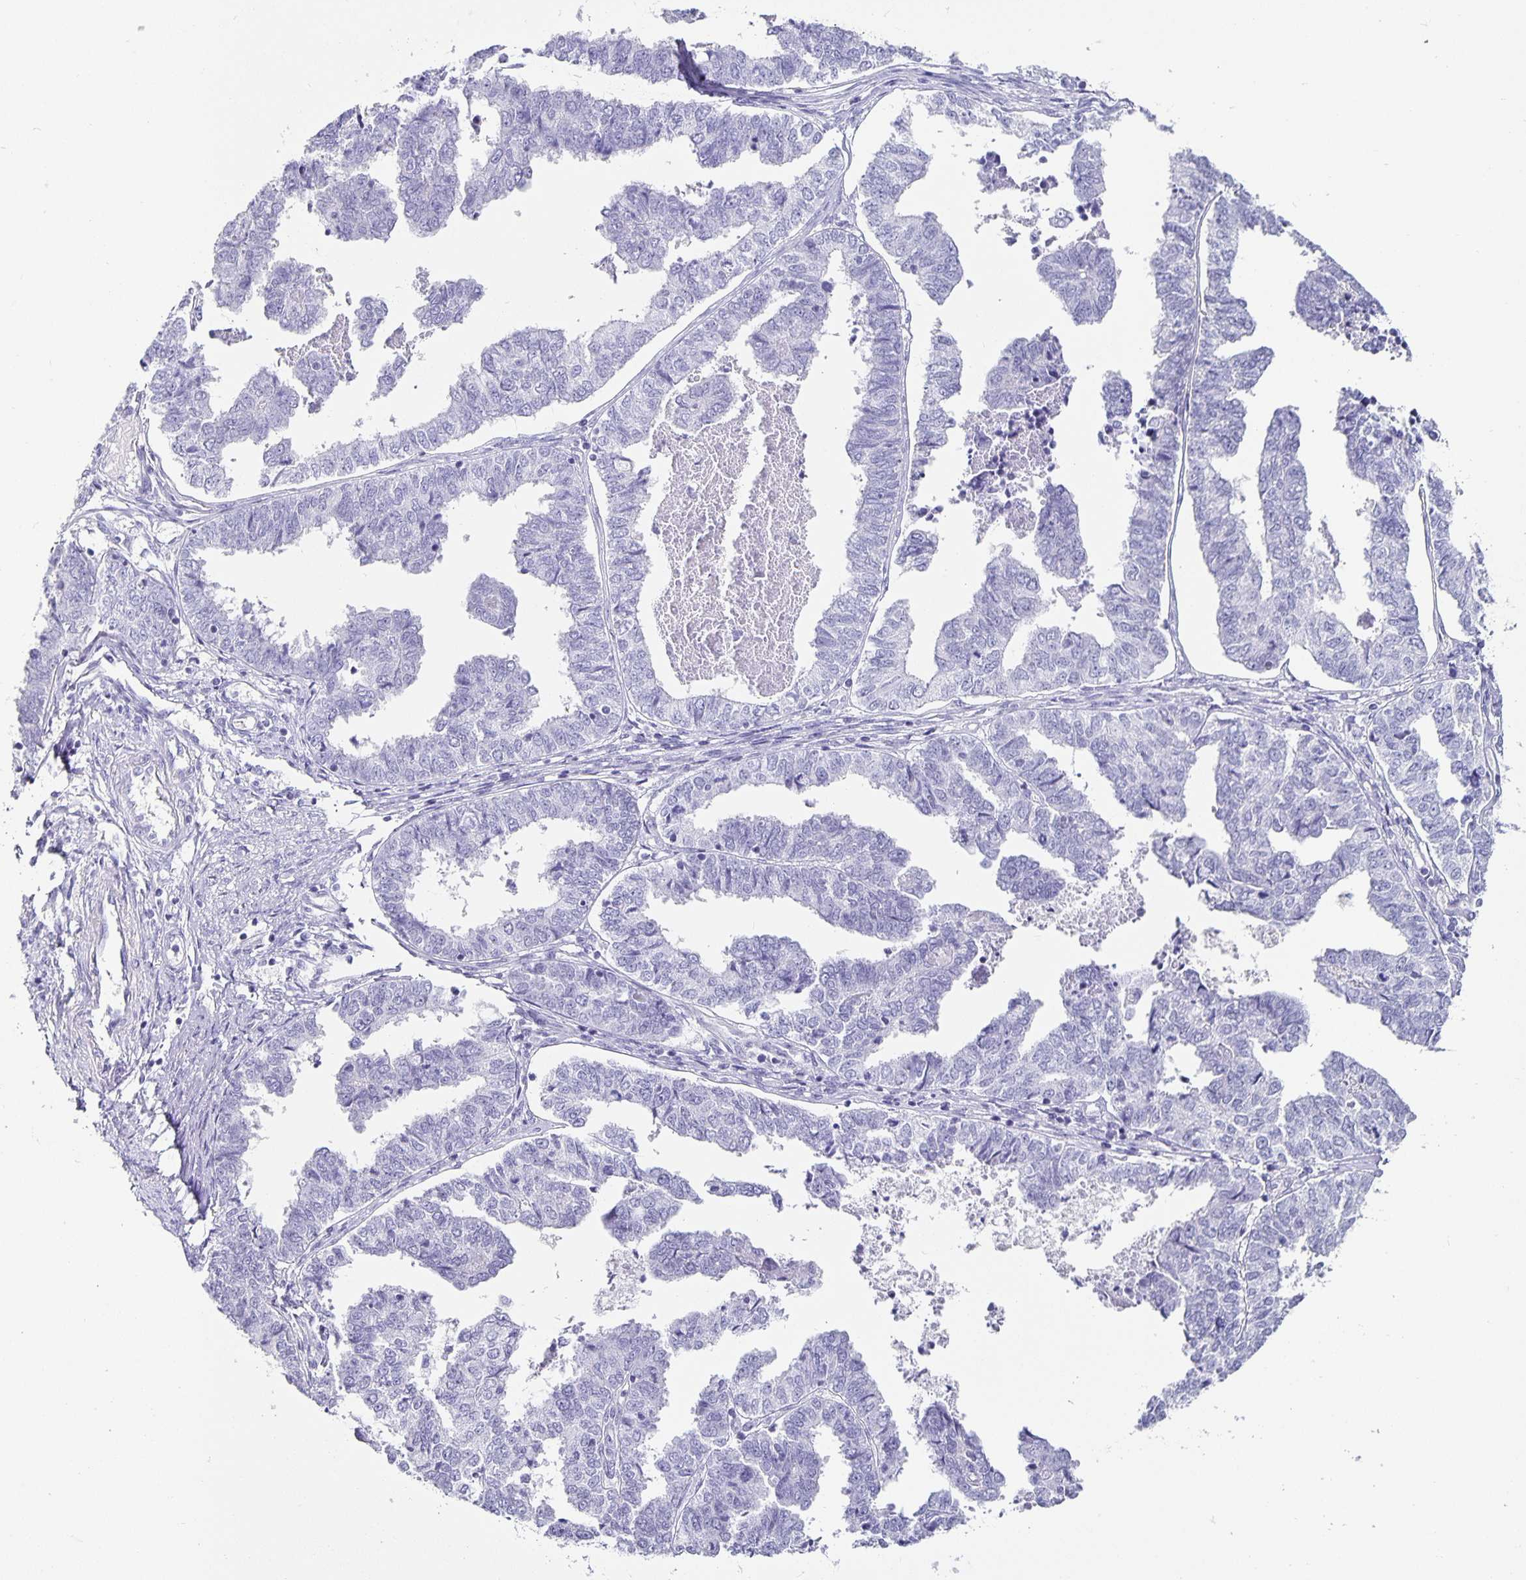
{"staining": {"intensity": "negative", "quantity": "none", "location": "none"}, "tissue": "endometrial cancer", "cell_type": "Tumor cells", "image_type": "cancer", "snomed": [{"axis": "morphology", "description": "Adenocarcinoma, NOS"}, {"axis": "topography", "description": "Endometrium"}], "caption": "Immunohistochemical staining of adenocarcinoma (endometrial) shows no significant staining in tumor cells.", "gene": "CHGA", "patient": {"sex": "female", "age": 73}}